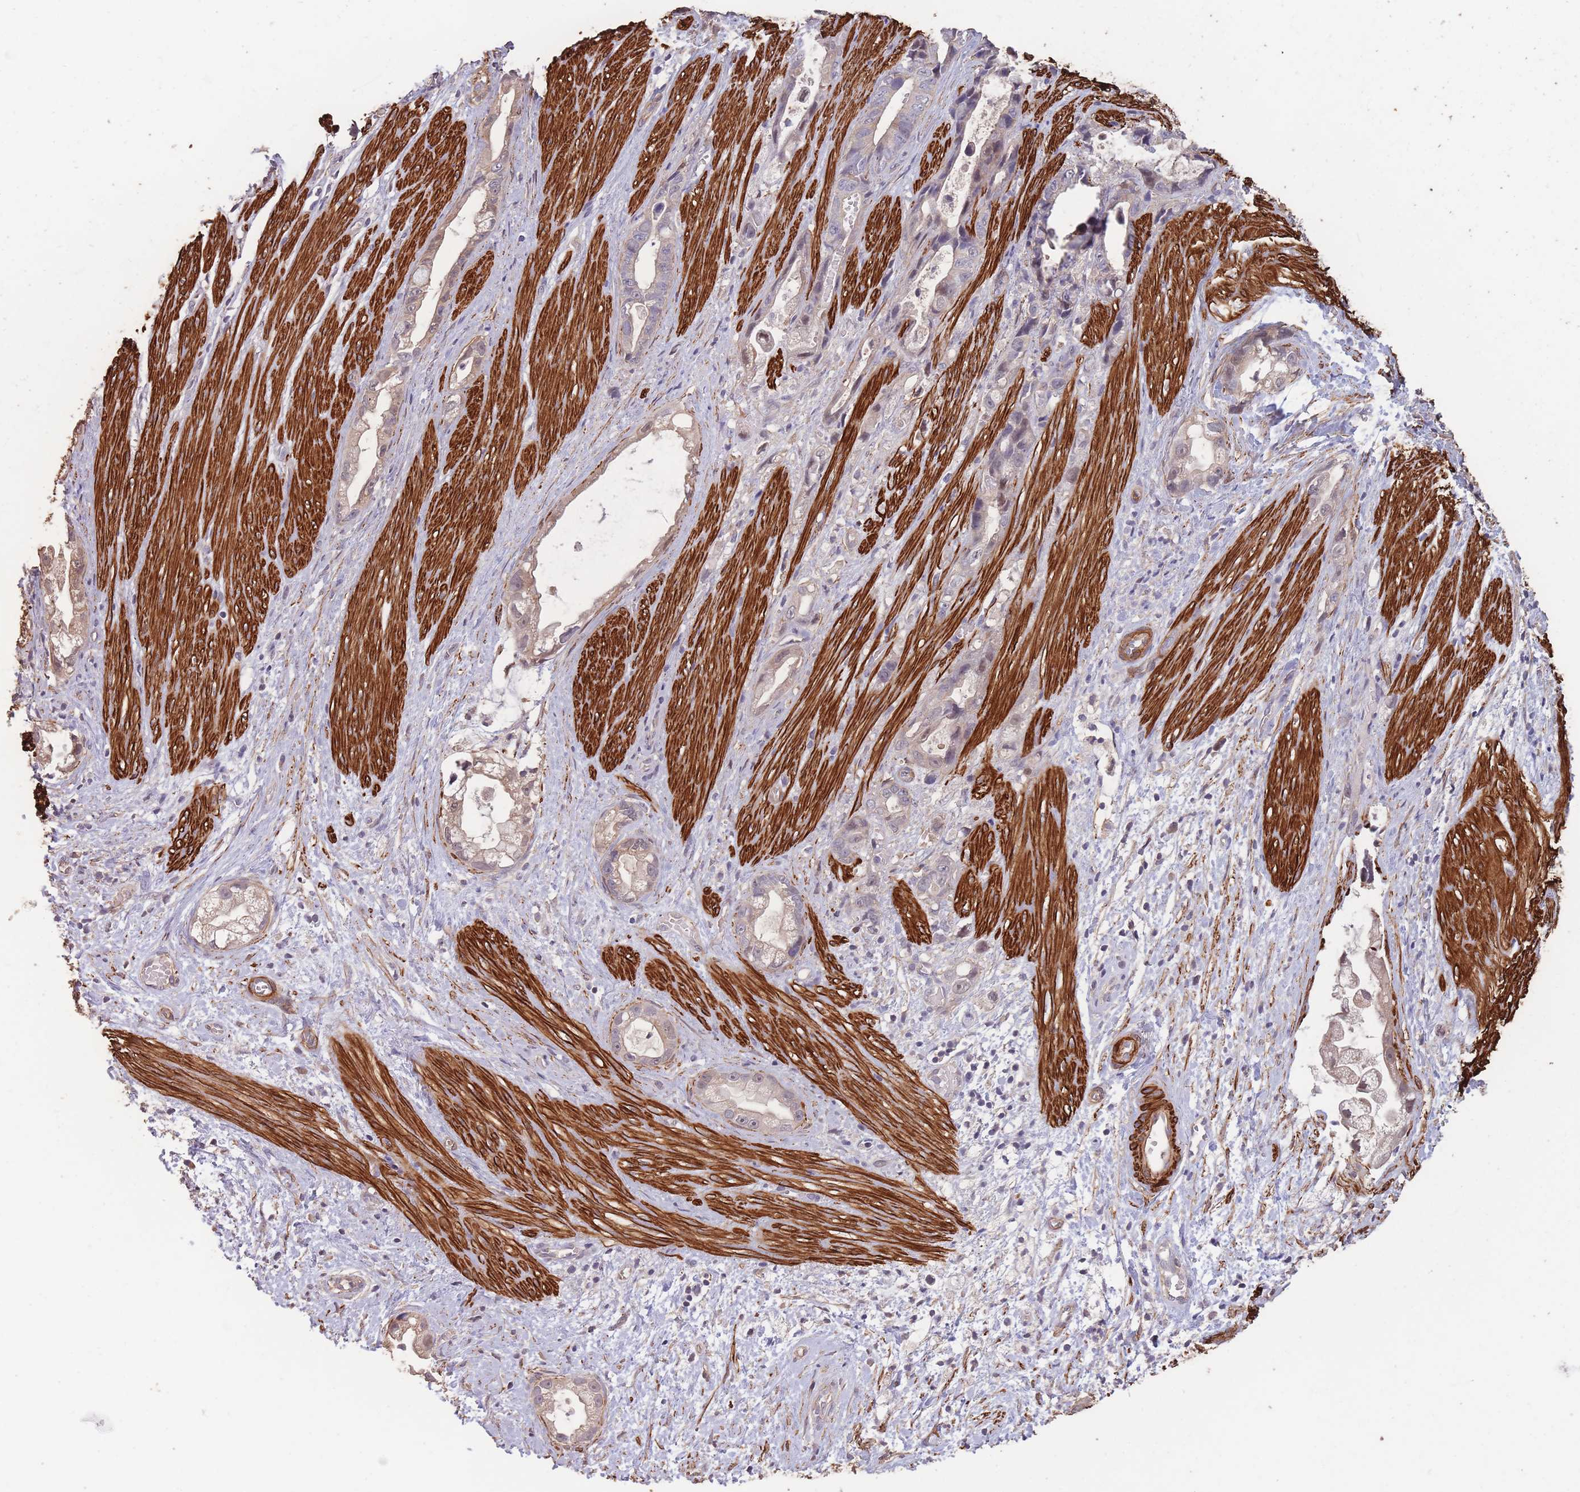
{"staining": {"intensity": "negative", "quantity": "none", "location": "none"}, "tissue": "stomach cancer", "cell_type": "Tumor cells", "image_type": "cancer", "snomed": [{"axis": "morphology", "description": "Adenocarcinoma, NOS"}, {"axis": "topography", "description": "Stomach"}], "caption": "A high-resolution micrograph shows immunohistochemistry staining of adenocarcinoma (stomach), which shows no significant expression in tumor cells.", "gene": "NLRC4", "patient": {"sex": "male", "age": 55}}